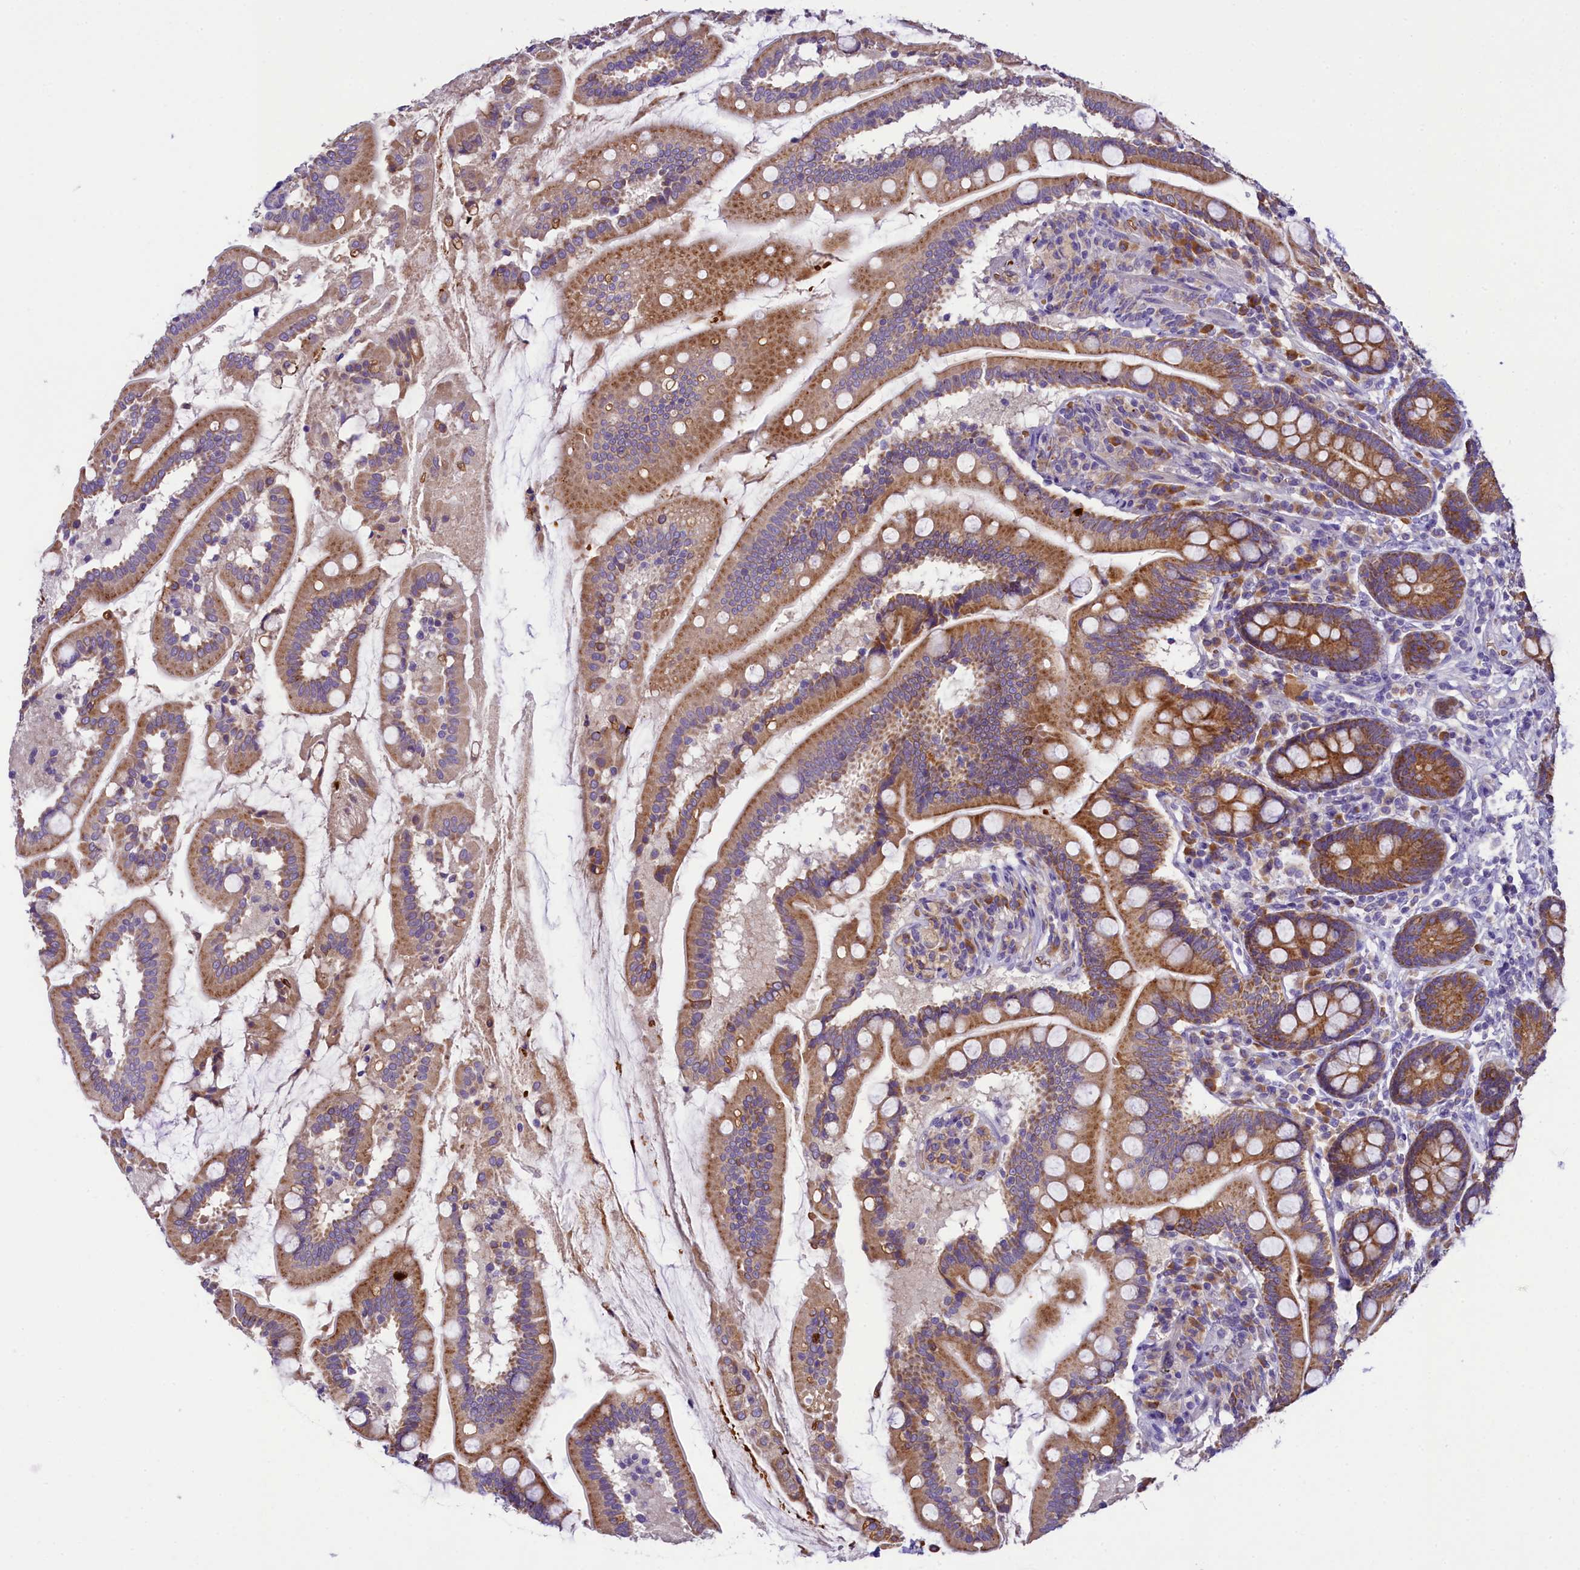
{"staining": {"intensity": "moderate", "quantity": ">75%", "location": "cytoplasmic/membranous"}, "tissue": "small intestine", "cell_type": "Glandular cells", "image_type": "normal", "snomed": [{"axis": "morphology", "description": "Normal tissue, NOS"}, {"axis": "topography", "description": "Small intestine"}], "caption": "Brown immunohistochemical staining in unremarkable small intestine shows moderate cytoplasmic/membranous expression in about >75% of glandular cells. The staining is performed using DAB brown chromogen to label protein expression. The nuclei are counter-stained blue using hematoxylin.", "gene": "LARP4", "patient": {"sex": "female", "age": 64}}